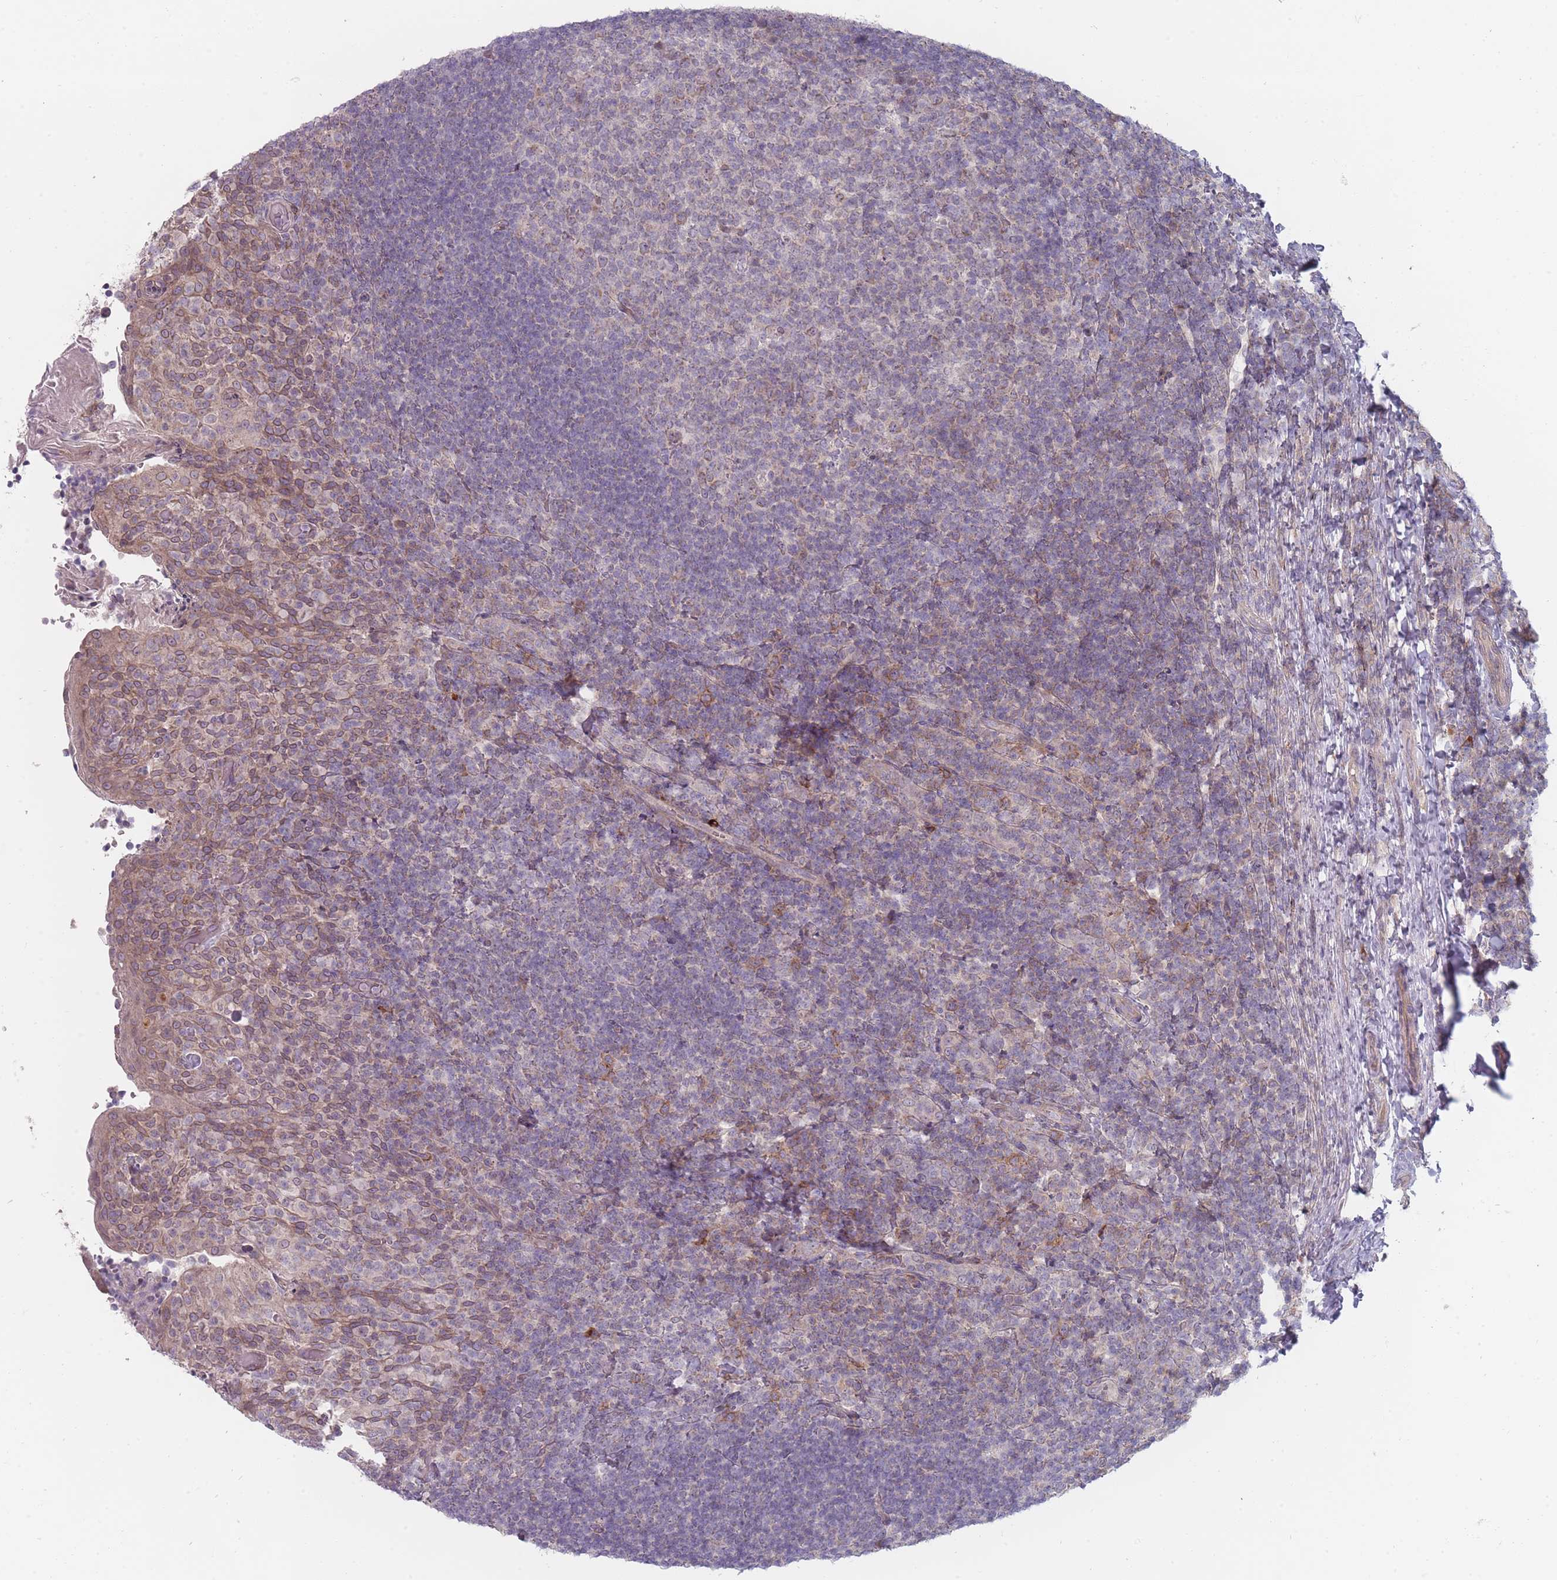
{"staining": {"intensity": "moderate", "quantity": "25%-75%", "location": "cytoplasmic/membranous"}, "tissue": "tonsil", "cell_type": "Germinal center cells", "image_type": "normal", "snomed": [{"axis": "morphology", "description": "Normal tissue, NOS"}, {"axis": "topography", "description": "Tonsil"}], "caption": "Protein staining of benign tonsil exhibits moderate cytoplasmic/membranous expression in about 25%-75% of germinal center cells.", "gene": "PCDH12", "patient": {"sex": "female", "age": 10}}